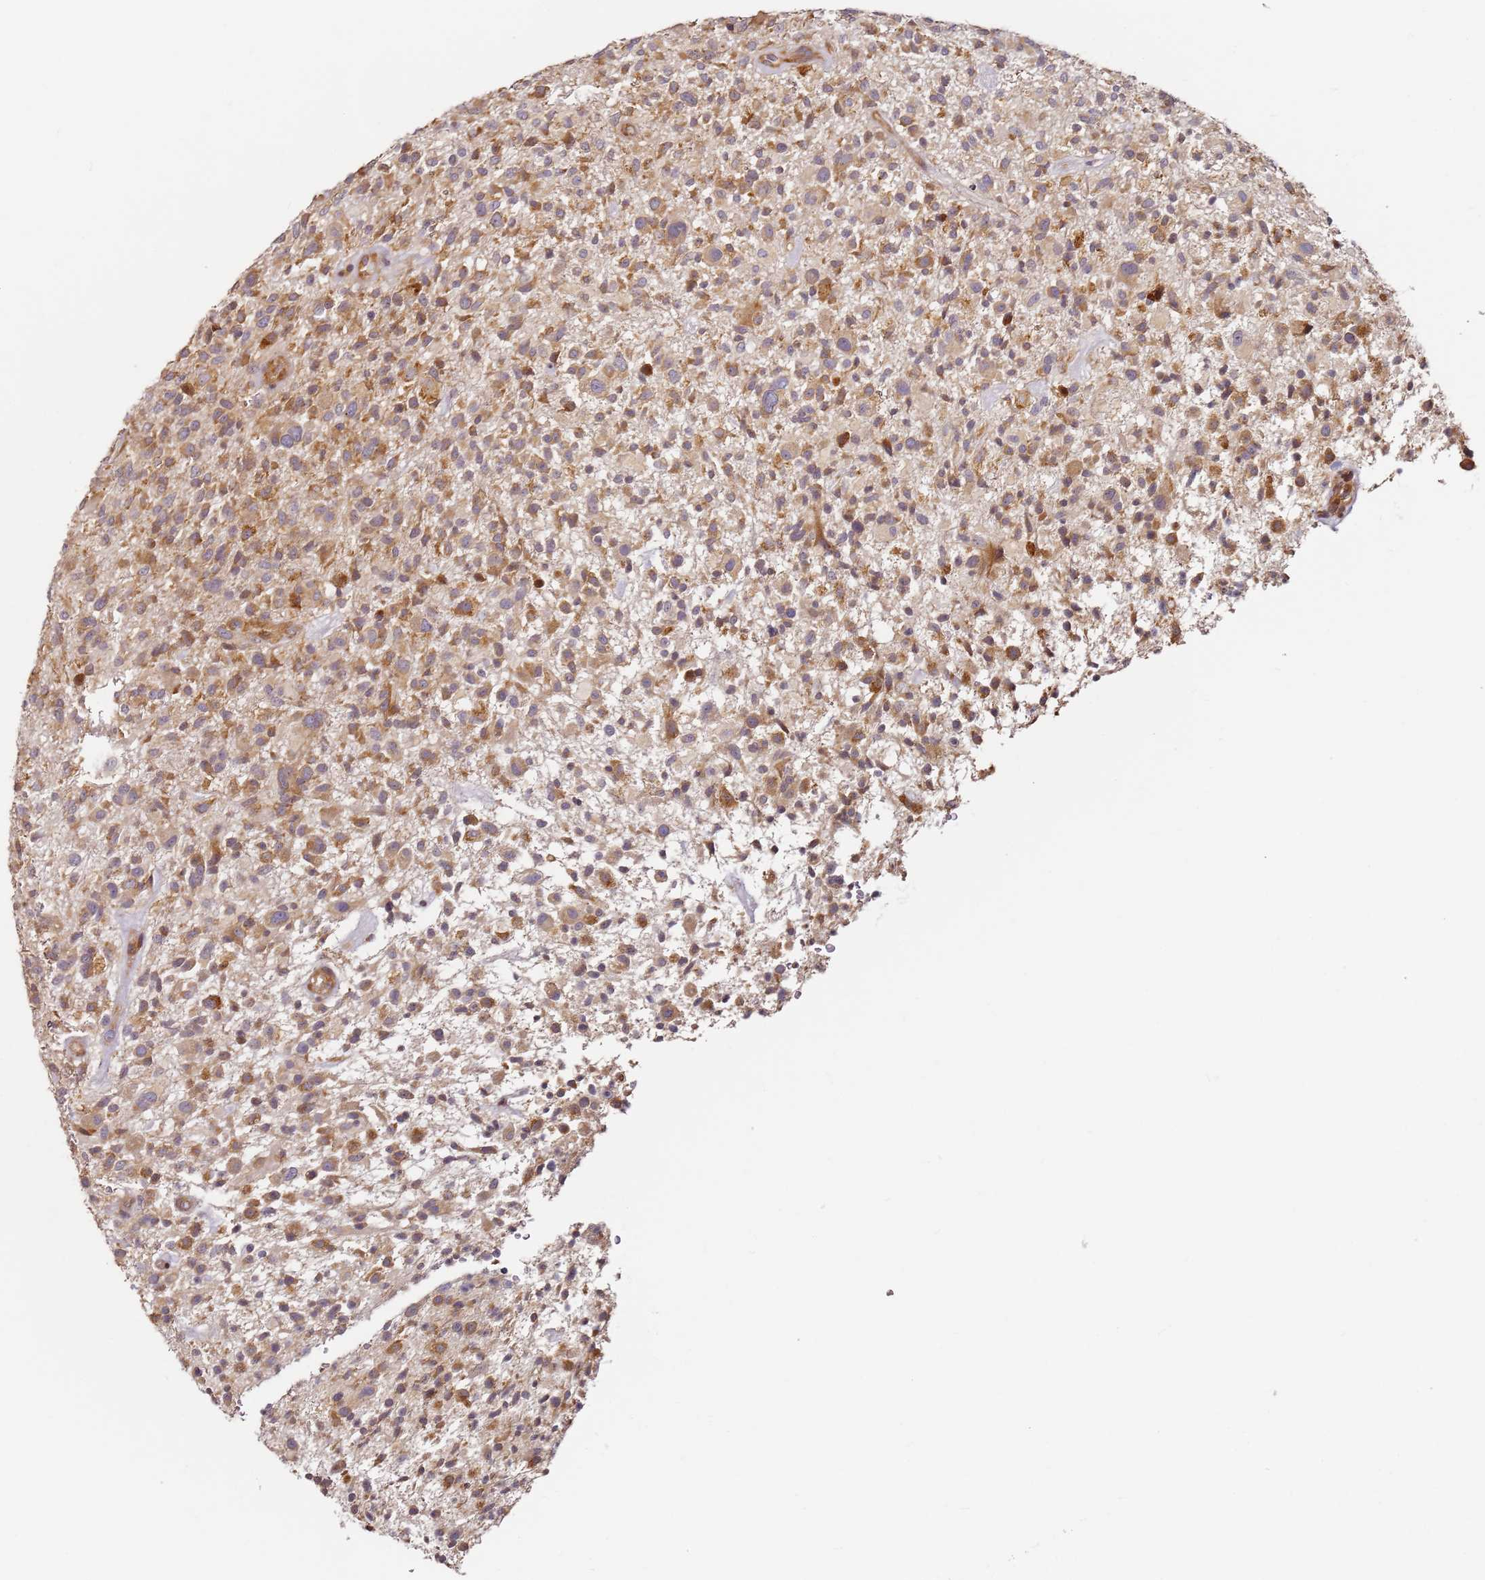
{"staining": {"intensity": "moderate", "quantity": "25%-75%", "location": "cytoplasmic/membranous"}, "tissue": "glioma", "cell_type": "Tumor cells", "image_type": "cancer", "snomed": [{"axis": "morphology", "description": "Glioma, malignant, High grade"}, {"axis": "topography", "description": "Brain"}], "caption": "IHC photomicrograph of human malignant high-grade glioma stained for a protein (brown), which exhibits medium levels of moderate cytoplasmic/membranous staining in approximately 25%-75% of tumor cells.", "gene": "RPS3A", "patient": {"sex": "male", "age": 47}}